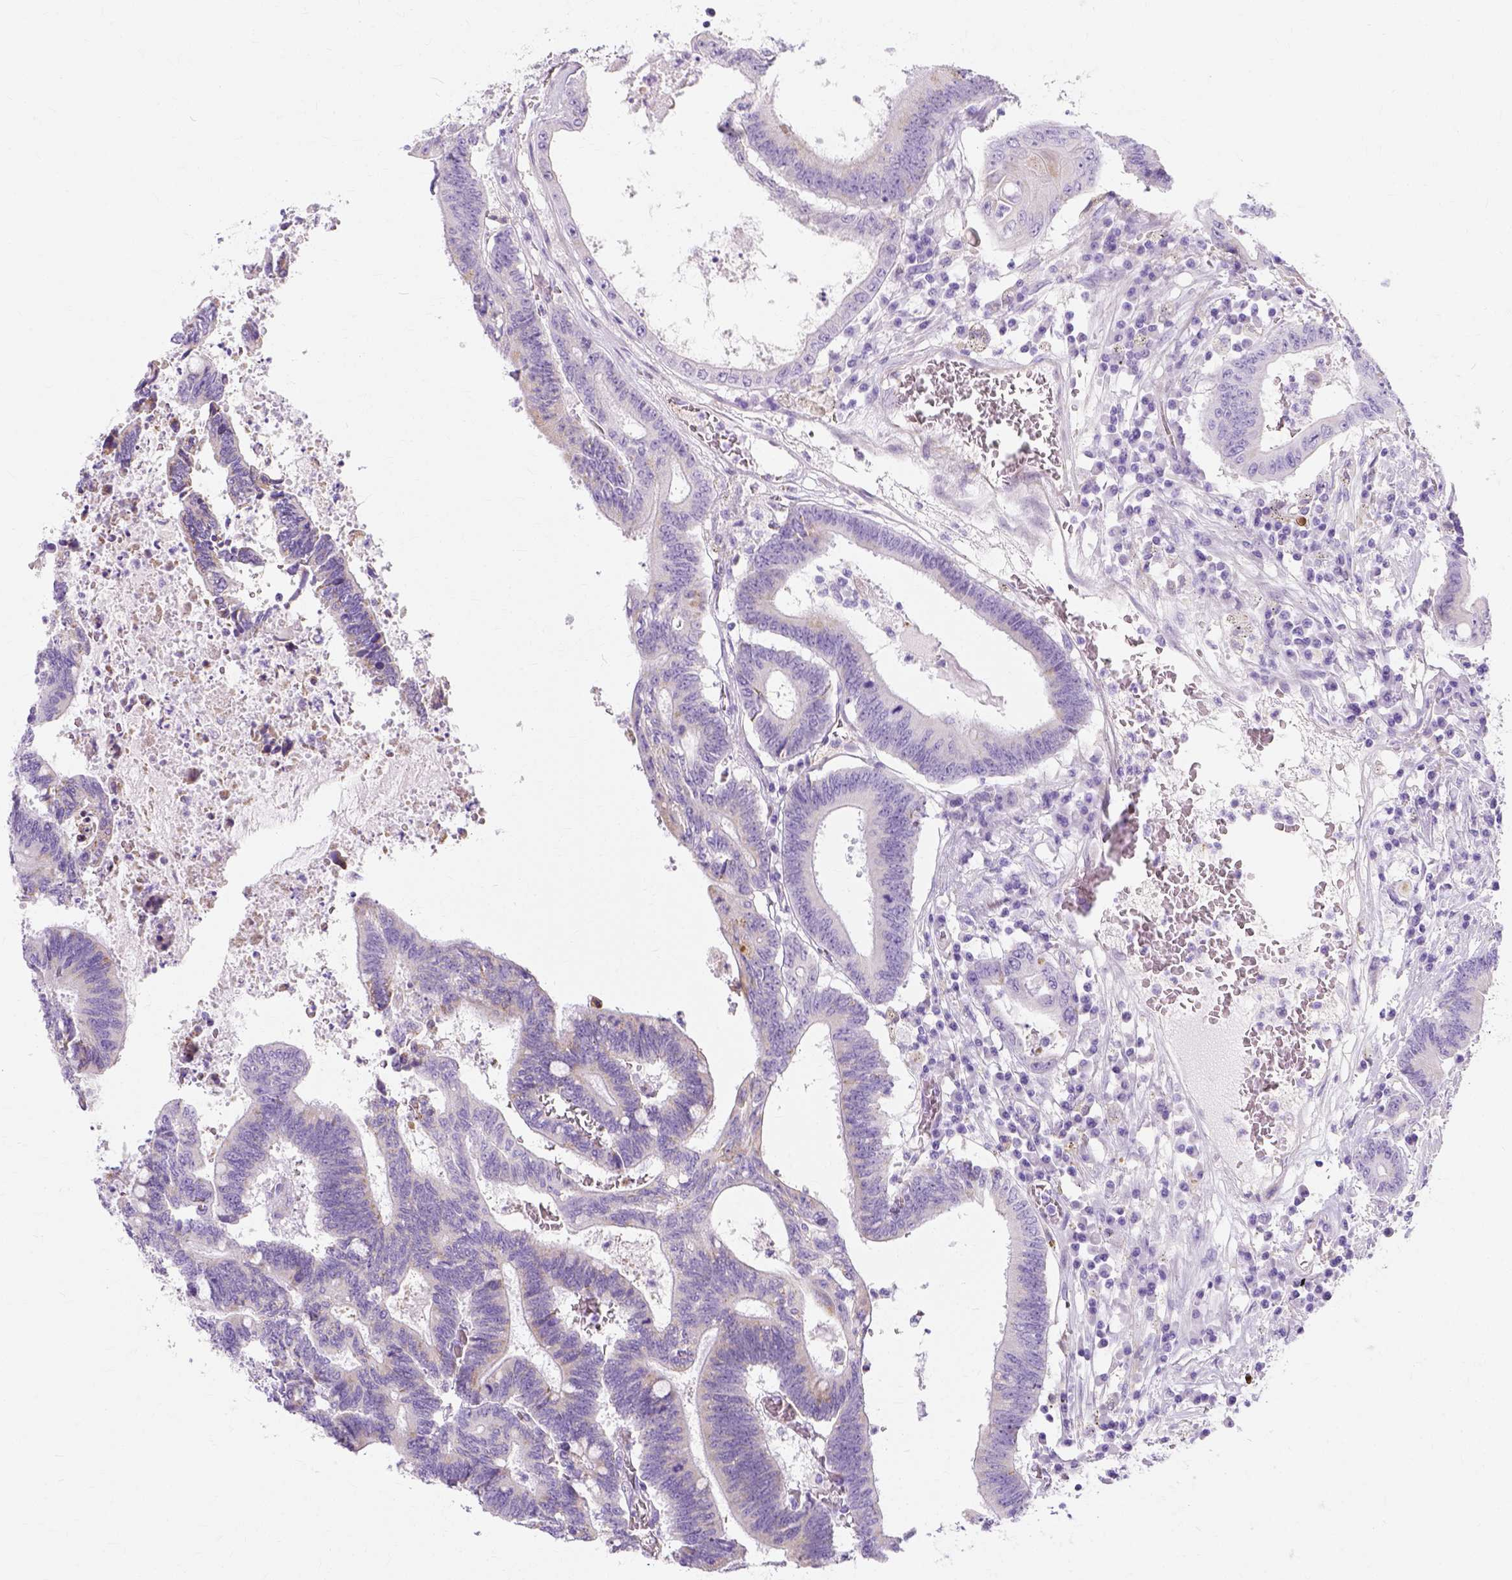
{"staining": {"intensity": "moderate", "quantity": "<25%", "location": "cytoplasmic/membranous"}, "tissue": "colorectal cancer", "cell_type": "Tumor cells", "image_type": "cancer", "snomed": [{"axis": "morphology", "description": "Adenocarcinoma, NOS"}, {"axis": "topography", "description": "Rectum"}], "caption": "This is a histology image of immunohistochemistry (IHC) staining of colorectal cancer (adenocarcinoma), which shows moderate staining in the cytoplasmic/membranous of tumor cells.", "gene": "MYH15", "patient": {"sex": "male", "age": 54}}